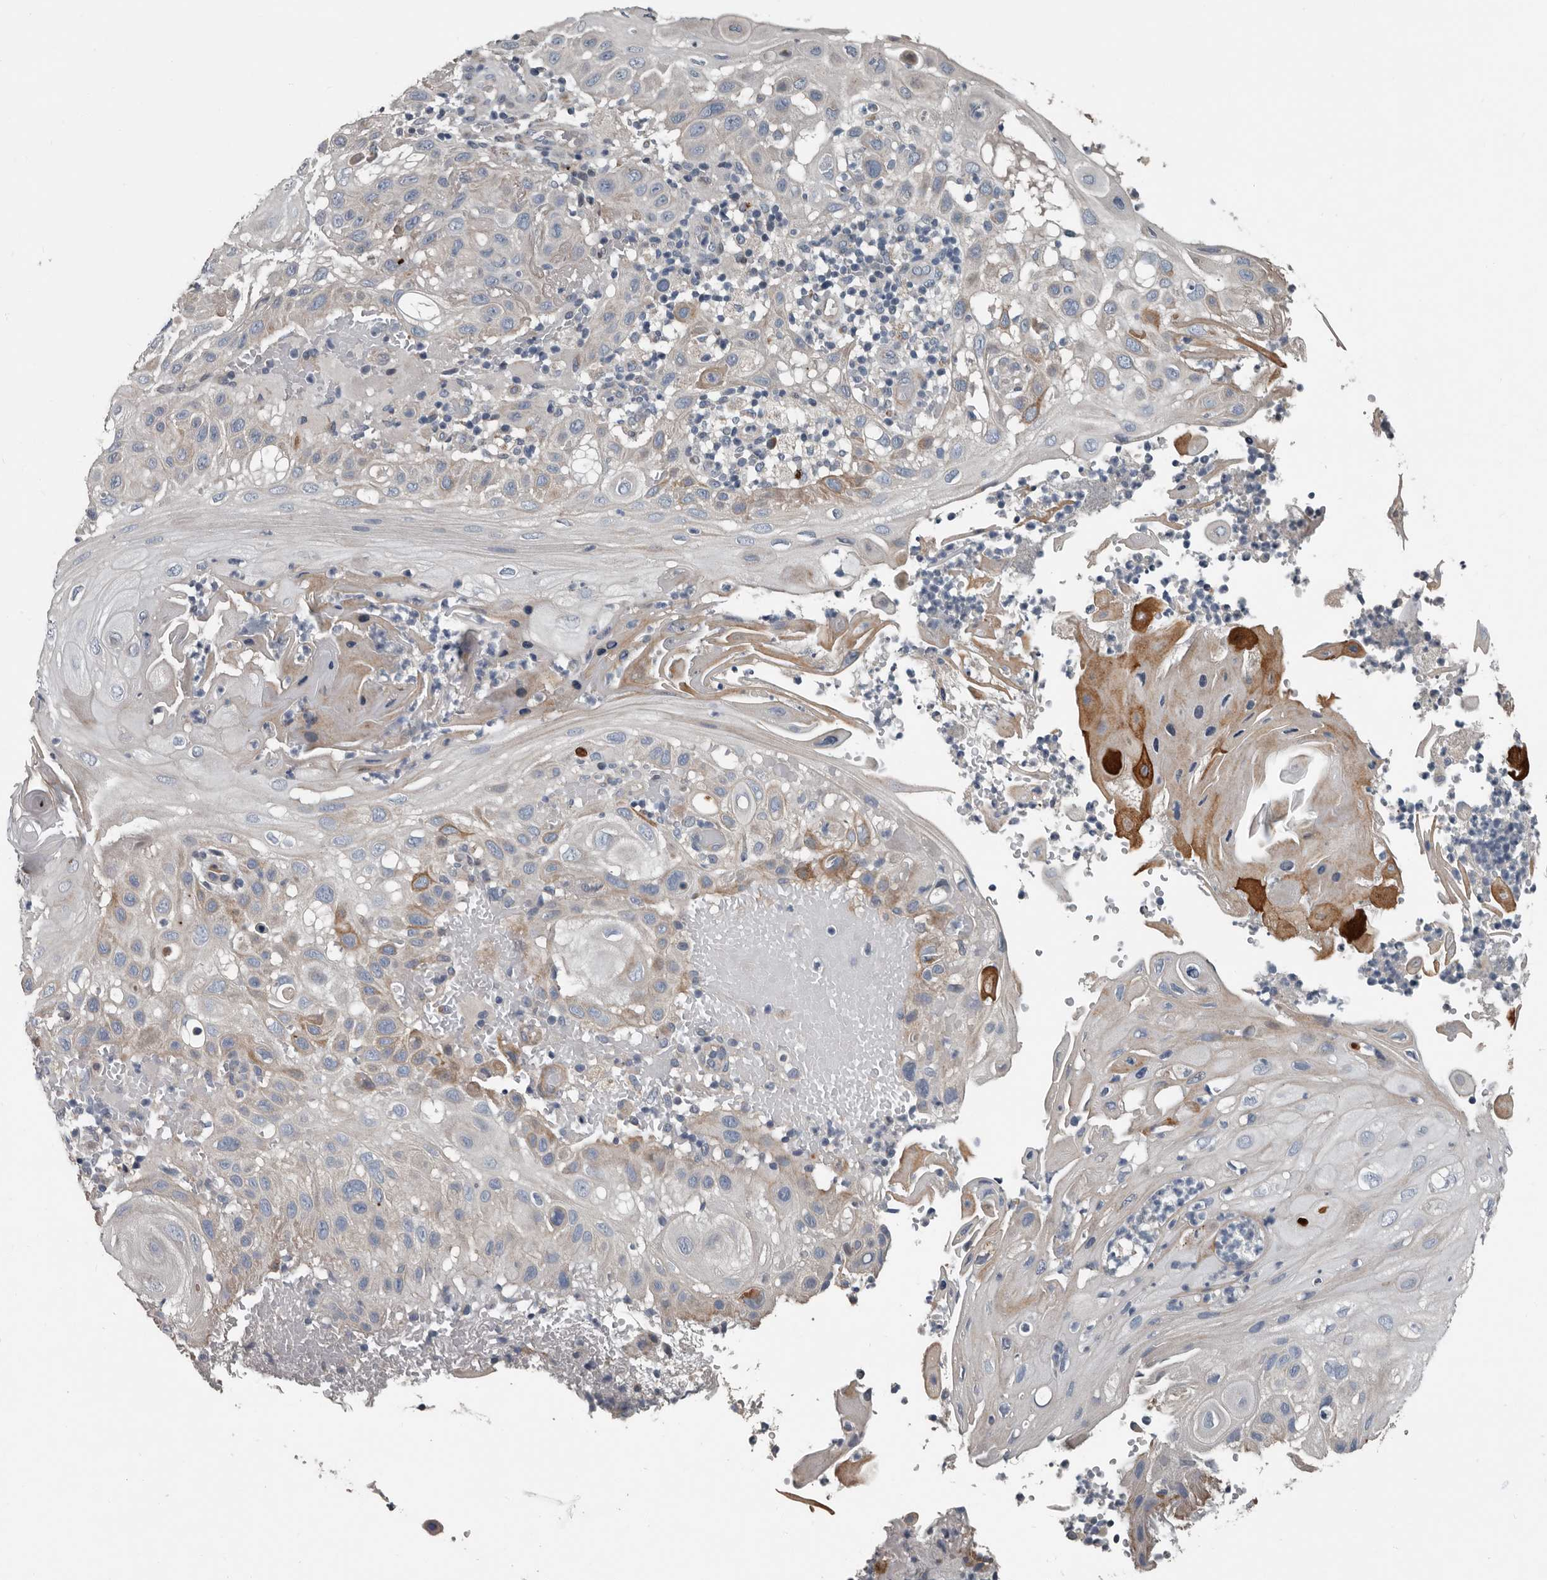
{"staining": {"intensity": "moderate", "quantity": "<25%", "location": "cytoplasmic/membranous"}, "tissue": "skin cancer", "cell_type": "Tumor cells", "image_type": "cancer", "snomed": [{"axis": "morphology", "description": "Normal tissue, NOS"}, {"axis": "morphology", "description": "Squamous cell carcinoma, NOS"}, {"axis": "topography", "description": "Skin"}], "caption": "This image reveals IHC staining of skin cancer, with low moderate cytoplasmic/membranous staining in about <25% of tumor cells.", "gene": "DPY19L4", "patient": {"sex": "female", "age": 96}}